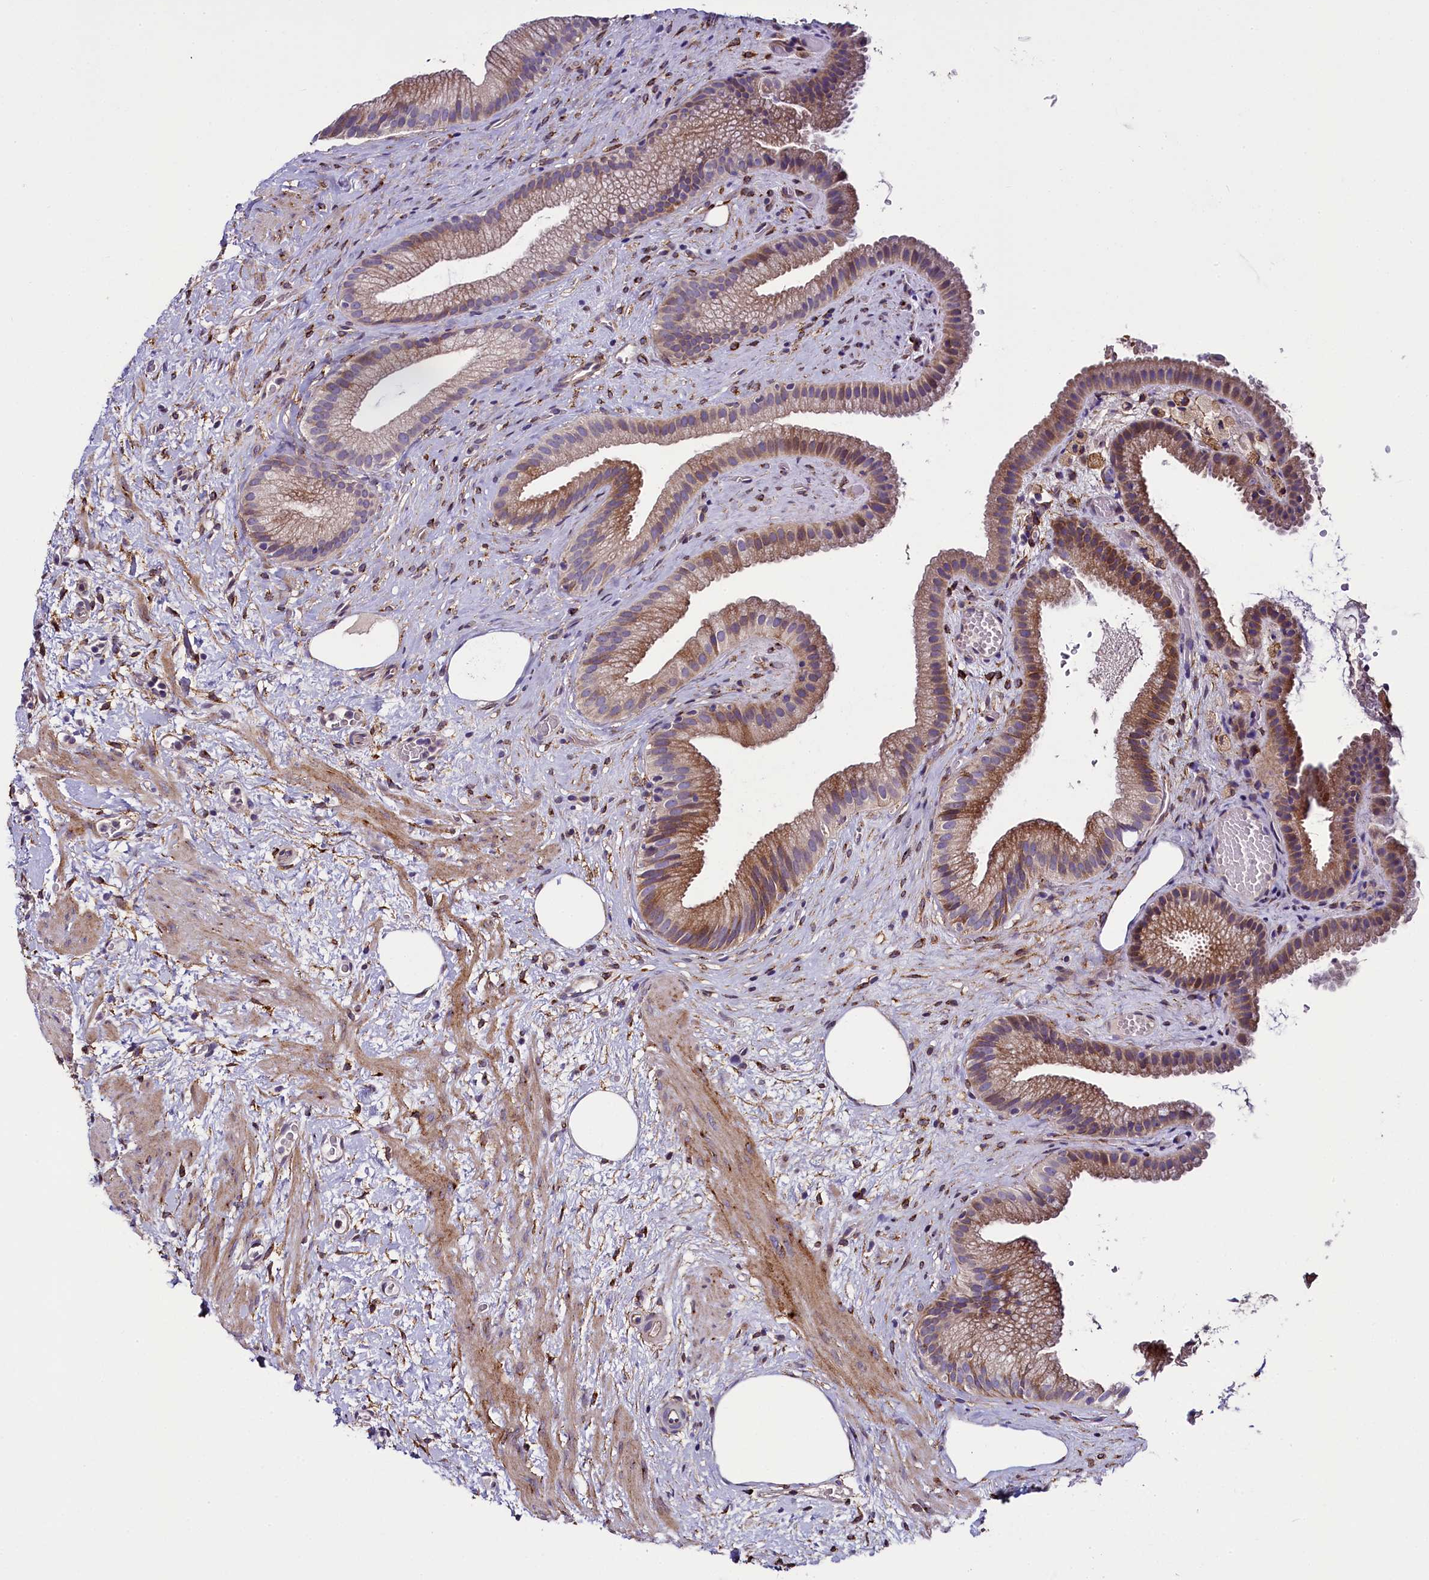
{"staining": {"intensity": "moderate", "quantity": "25%-75%", "location": "cytoplasmic/membranous"}, "tissue": "gallbladder", "cell_type": "Glandular cells", "image_type": "normal", "snomed": [{"axis": "morphology", "description": "Normal tissue, NOS"}, {"axis": "morphology", "description": "Inflammation, NOS"}, {"axis": "topography", "description": "Gallbladder"}], "caption": "Normal gallbladder demonstrates moderate cytoplasmic/membranous expression in about 25%-75% of glandular cells, visualized by immunohistochemistry. Using DAB (brown) and hematoxylin (blue) stains, captured at high magnification using brightfield microscopy.", "gene": "MRC2", "patient": {"sex": "male", "age": 51}}